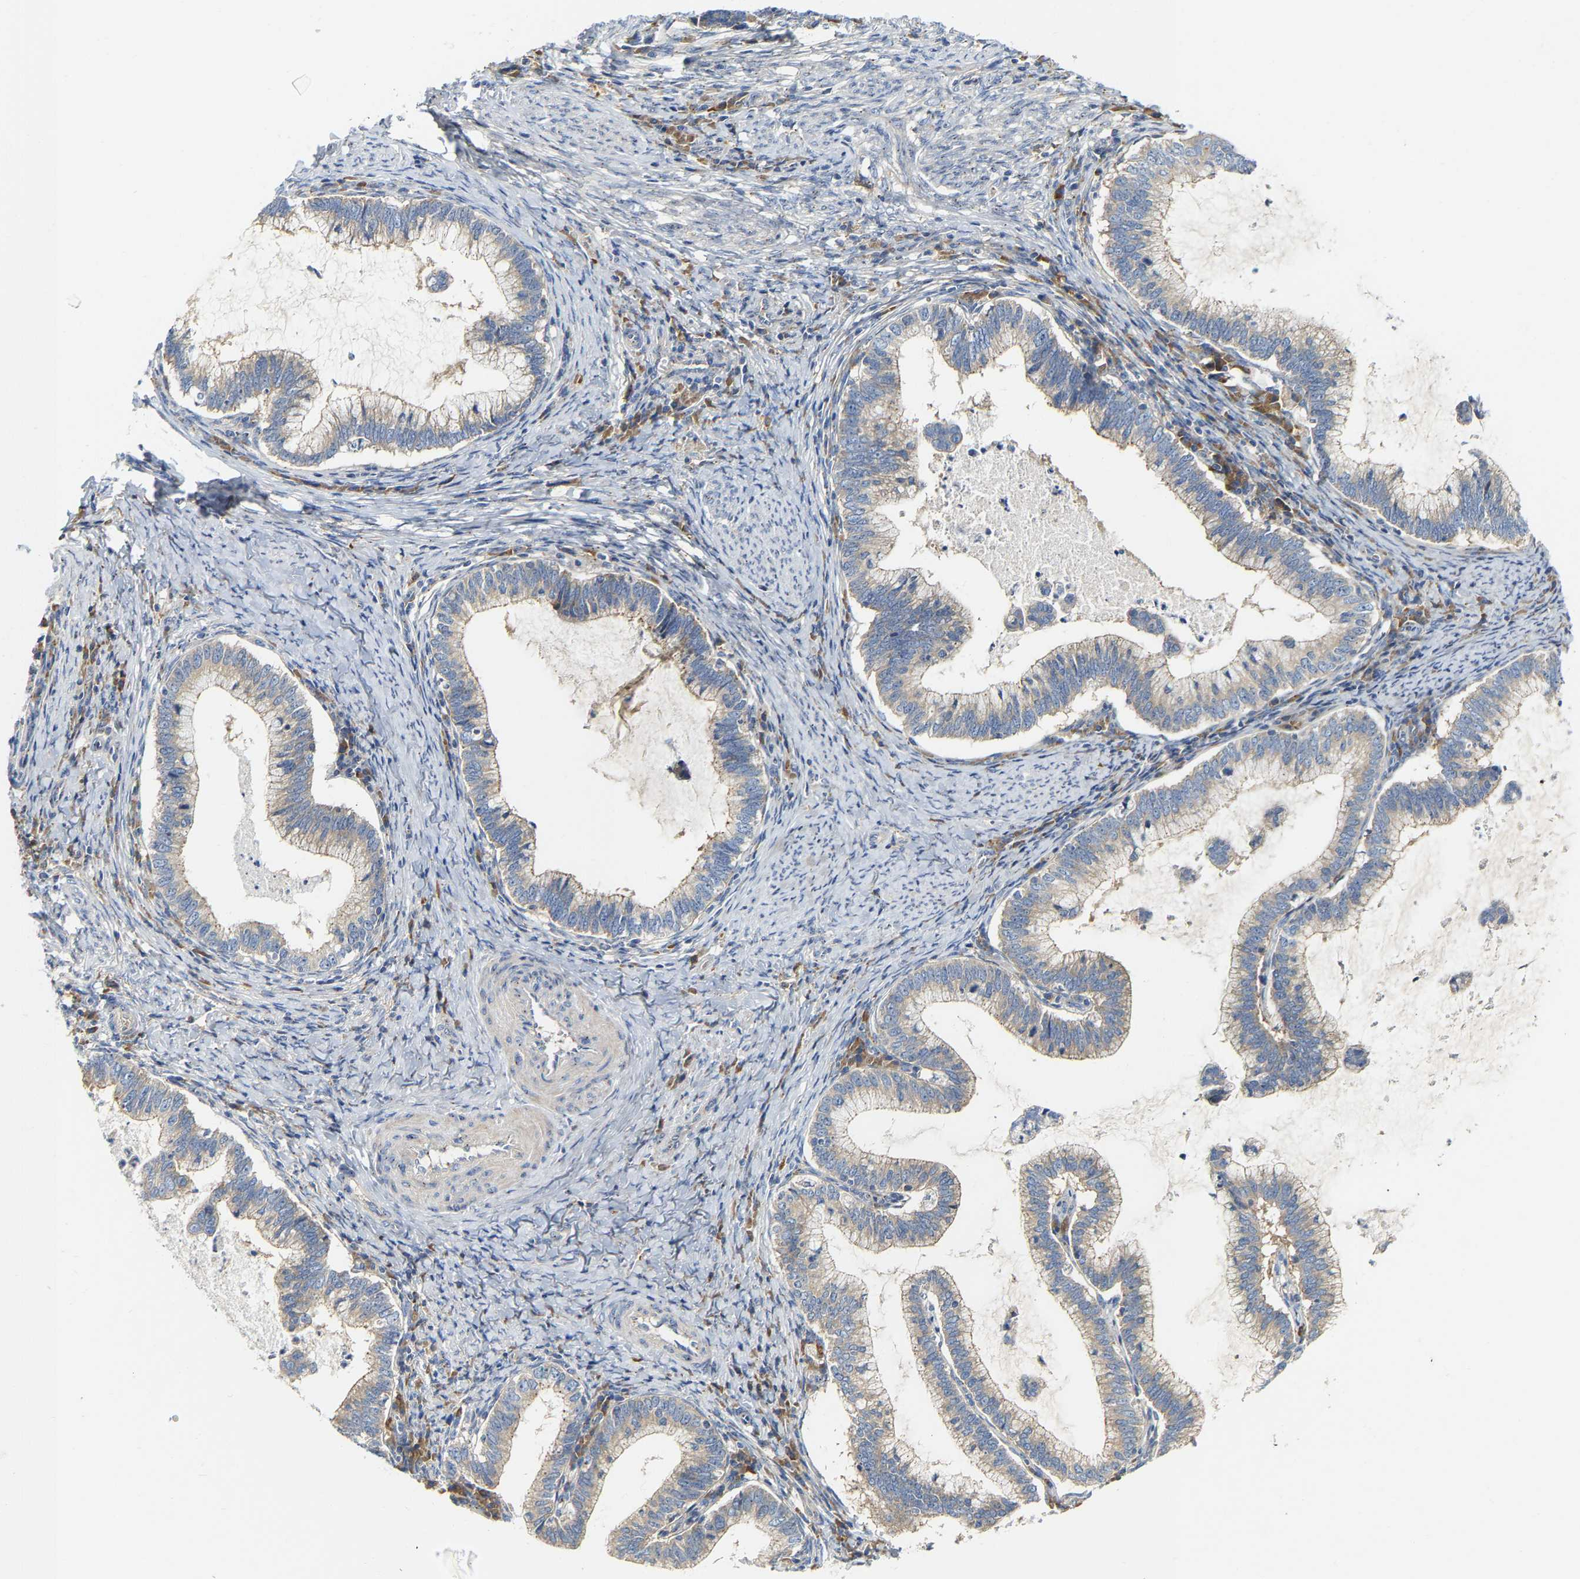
{"staining": {"intensity": "weak", "quantity": ">75%", "location": "cytoplasmic/membranous"}, "tissue": "cervical cancer", "cell_type": "Tumor cells", "image_type": "cancer", "snomed": [{"axis": "morphology", "description": "Adenocarcinoma, NOS"}, {"axis": "topography", "description": "Cervix"}], "caption": "Cervical adenocarcinoma stained with a brown dye shows weak cytoplasmic/membranous positive expression in about >75% of tumor cells.", "gene": "PCNT", "patient": {"sex": "female", "age": 36}}